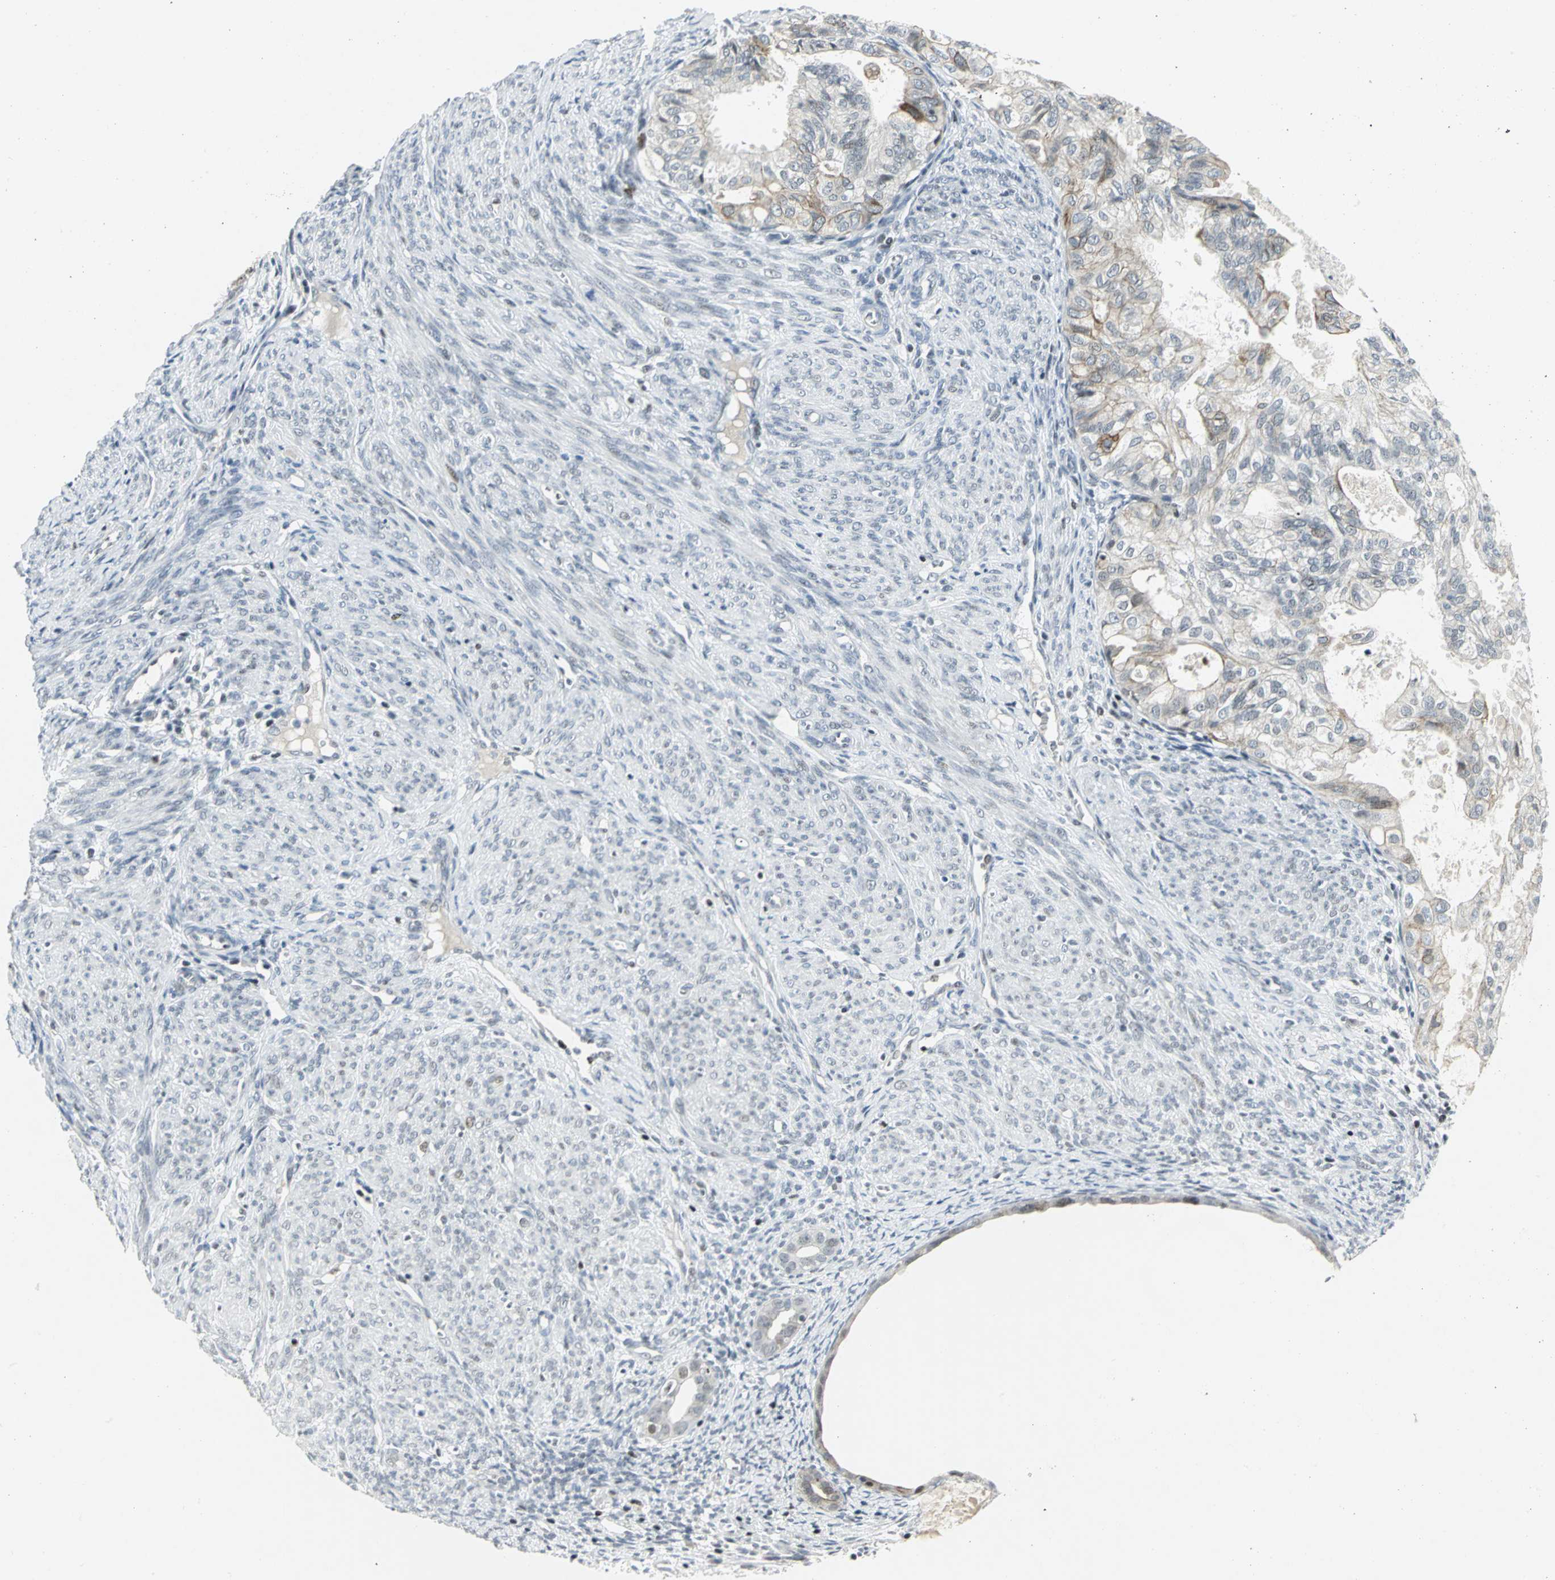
{"staining": {"intensity": "weak", "quantity": "<25%", "location": "cytoplasmic/membranous"}, "tissue": "cervical cancer", "cell_type": "Tumor cells", "image_type": "cancer", "snomed": [{"axis": "morphology", "description": "Normal tissue, NOS"}, {"axis": "morphology", "description": "Adenocarcinoma, NOS"}, {"axis": "topography", "description": "Cervix"}, {"axis": "topography", "description": "Endometrium"}], "caption": "Tumor cells are negative for brown protein staining in cervical cancer.", "gene": "RPA1", "patient": {"sex": "female", "age": 86}}